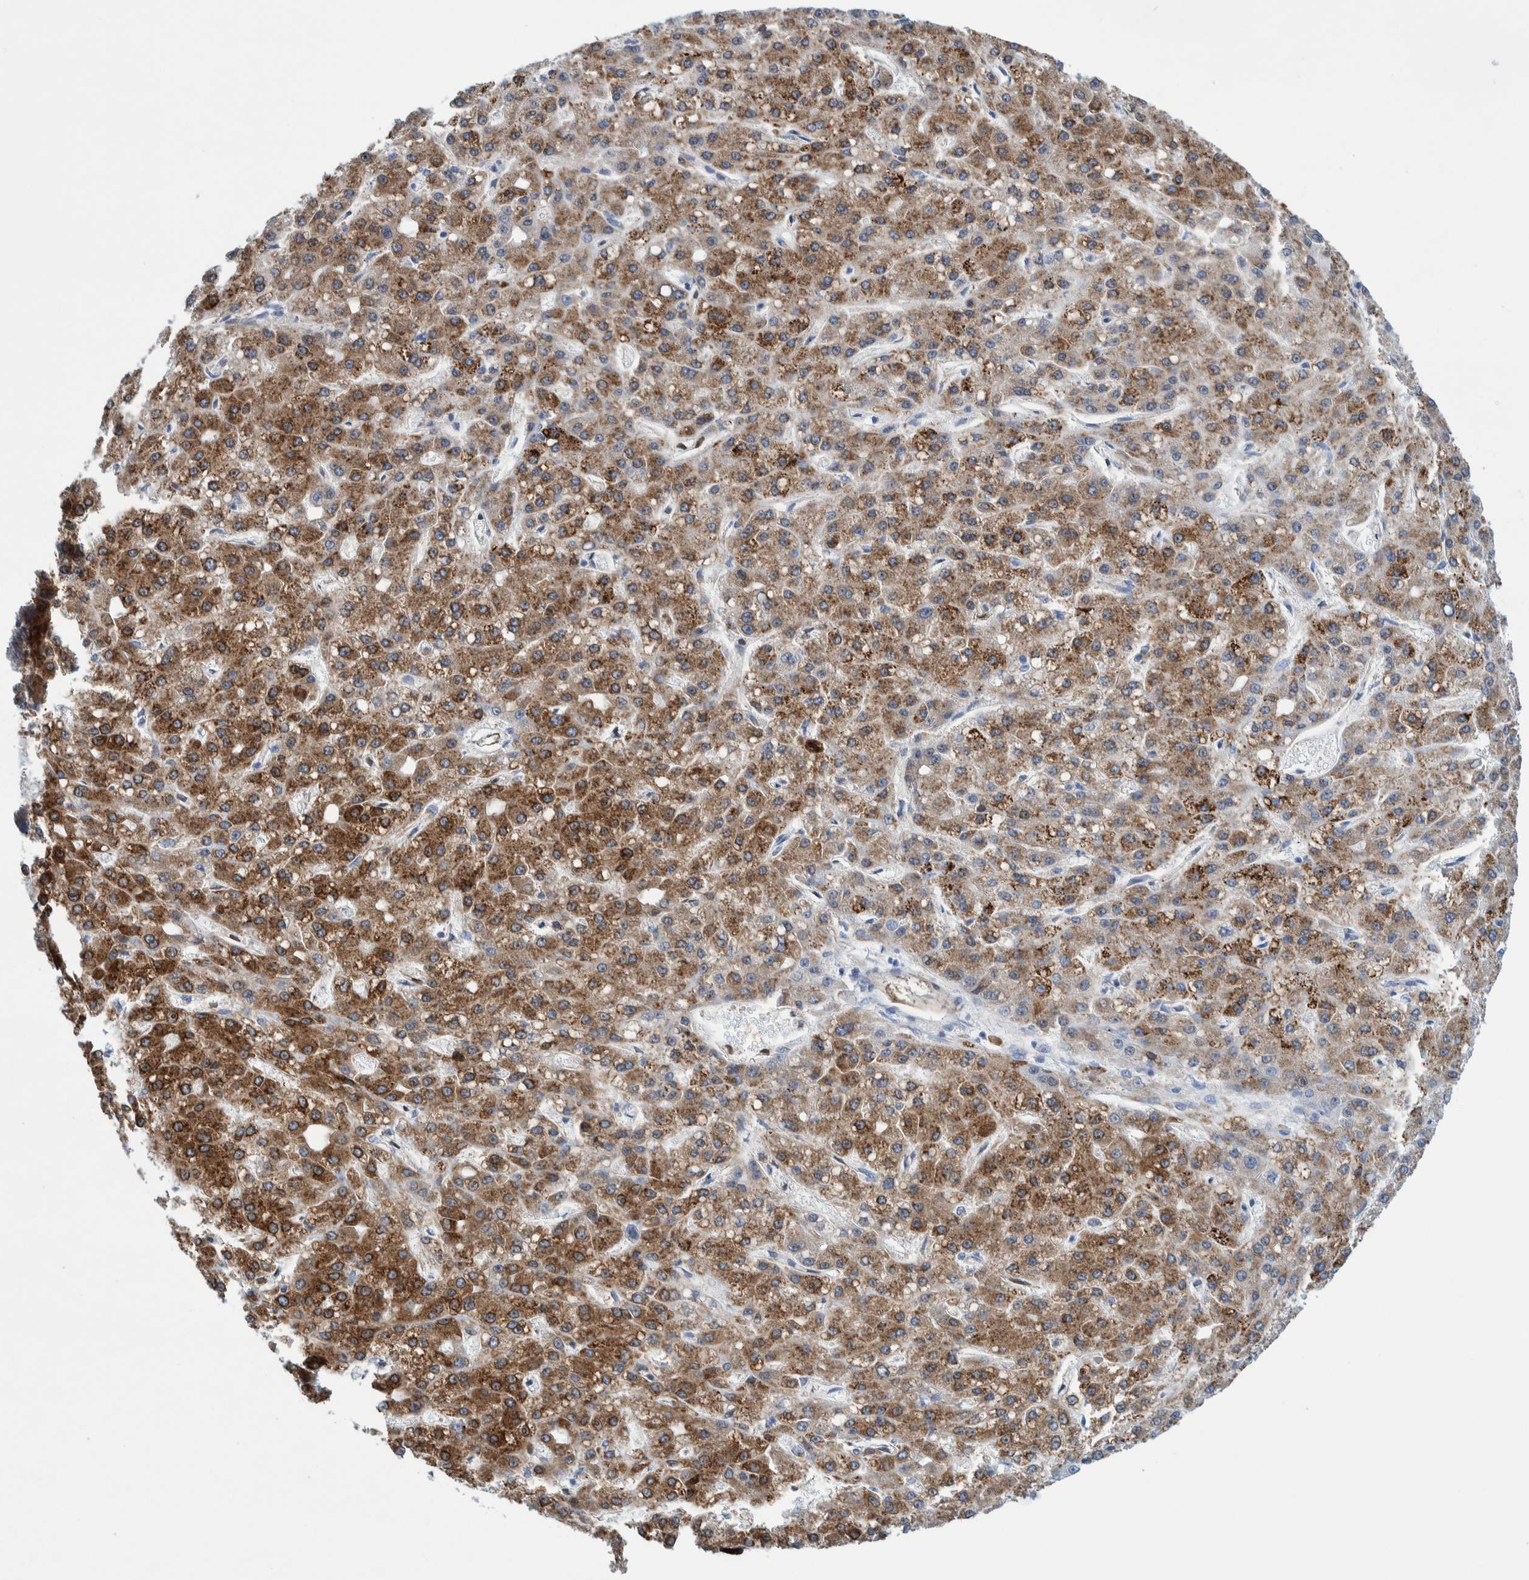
{"staining": {"intensity": "moderate", "quantity": ">75%", "location": "cytoplasmic/membranous"}, "tissue": "liver cancer", "cell_type": "Tumor cells", "image_type": "cancer", "snomed": [{"axis": "morphology", "description": "Carcinoma, Hepatocellular, NOS"}, {"axis": "topography", "description": "Liver"}], "caption": "A brown stain shows moderate cytoplasmic/membranous staining of a protein in human liver cancer (hepatocellular carcinoma) tumor cells. (Stains: DAB in brown, nuclei in blue, Microscopy: brightfield microscopy at high magnification).", "gene": "THEM6", "patient": {"sex": "male", "age": 67}}